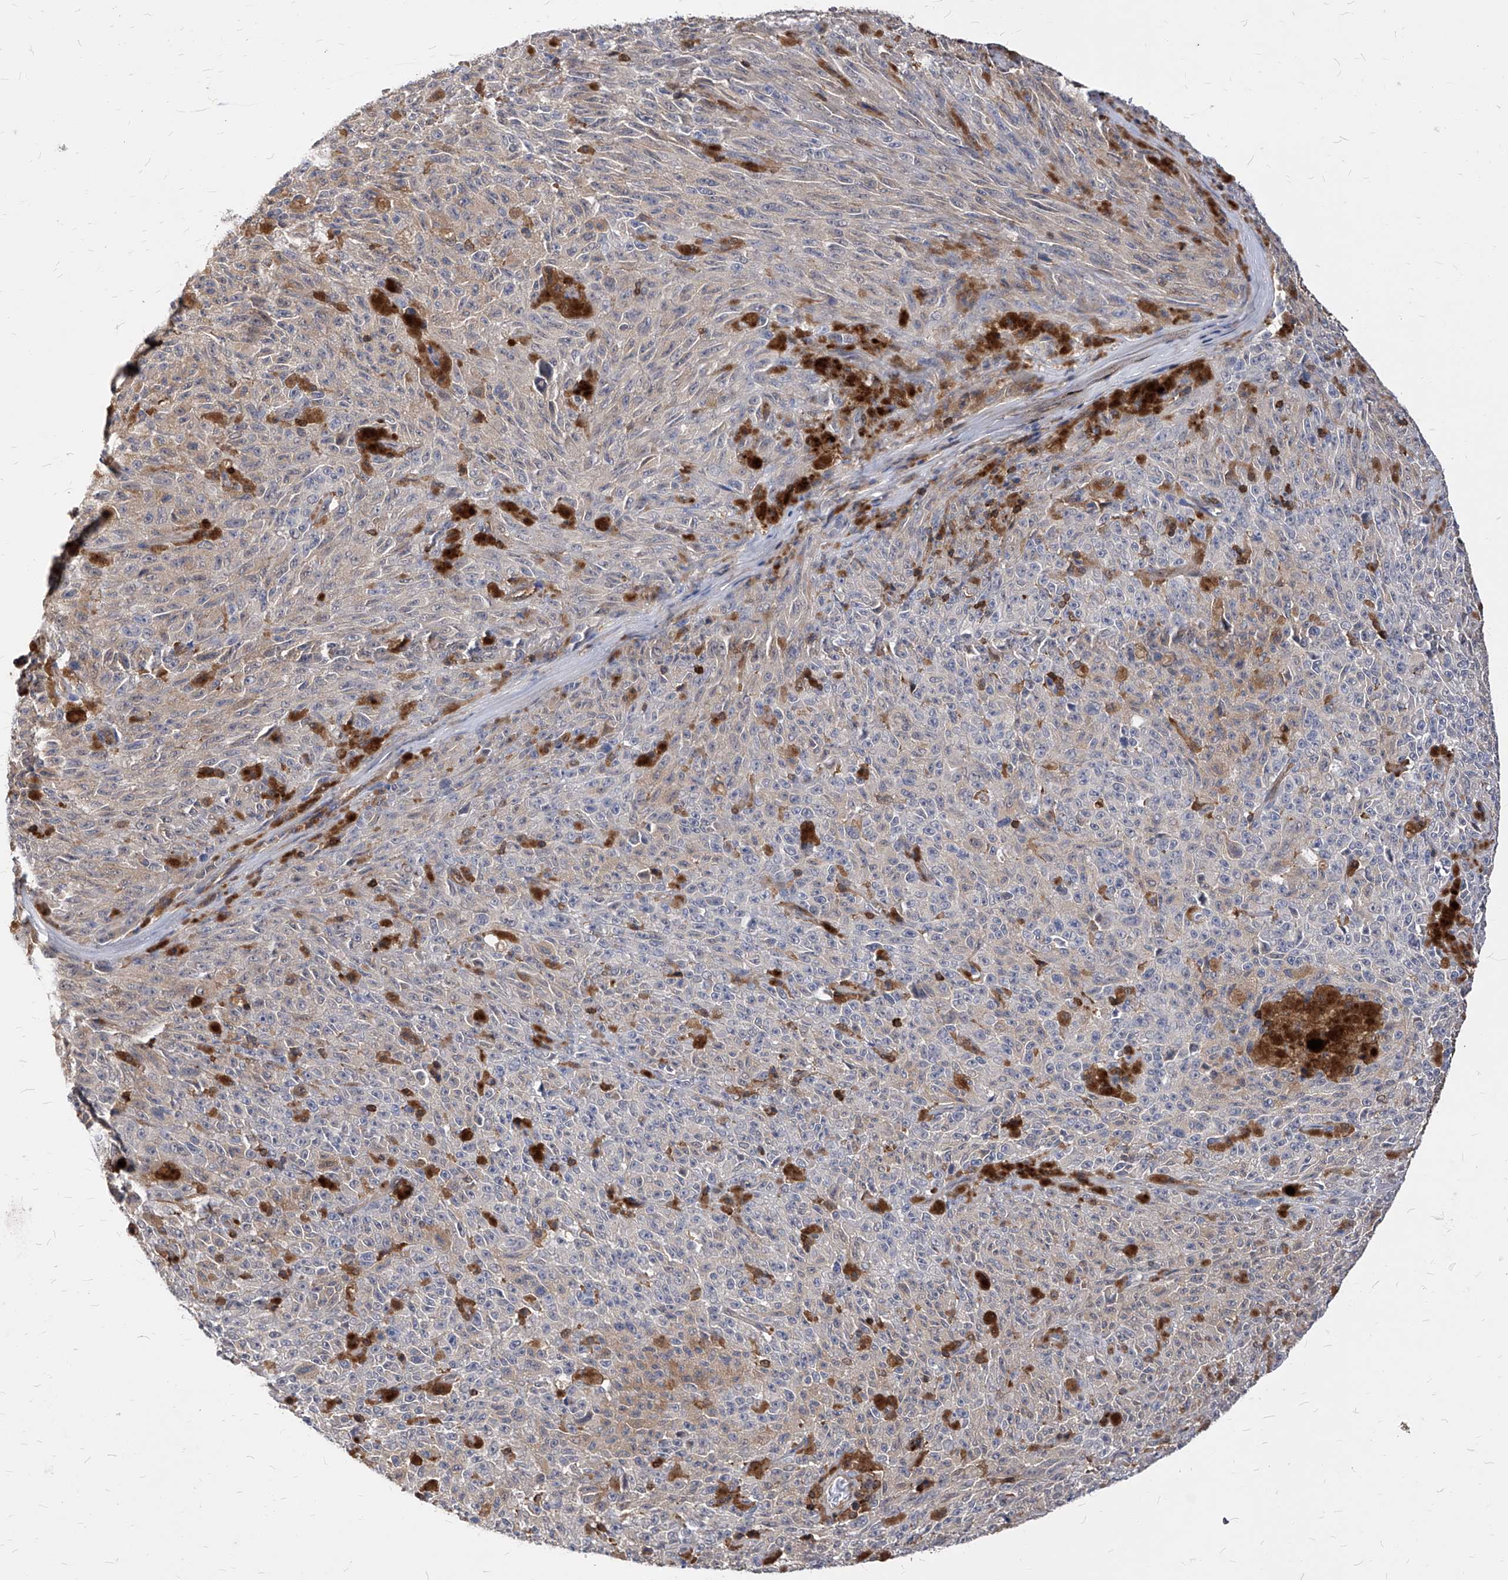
{"staining": {"intensity": "weak", "quantity": "<25%", "location": "cytoplasmic/membranous"}, "tissue": "melanoma", "cell_type": "Tumor cells", "image_type": "cancer", "snomed": [{"axis": "morphology", "description": "Malignant melanoma, NOS"}, {"axis": "topography", "description": "Skin"}], "caption": "This is an immunohistochemistry histopathology image of malignant melanoma. There is no expression in tumor cells.", "gene": "ABRACL", "patient": {"sex": "female", "age": 82}}